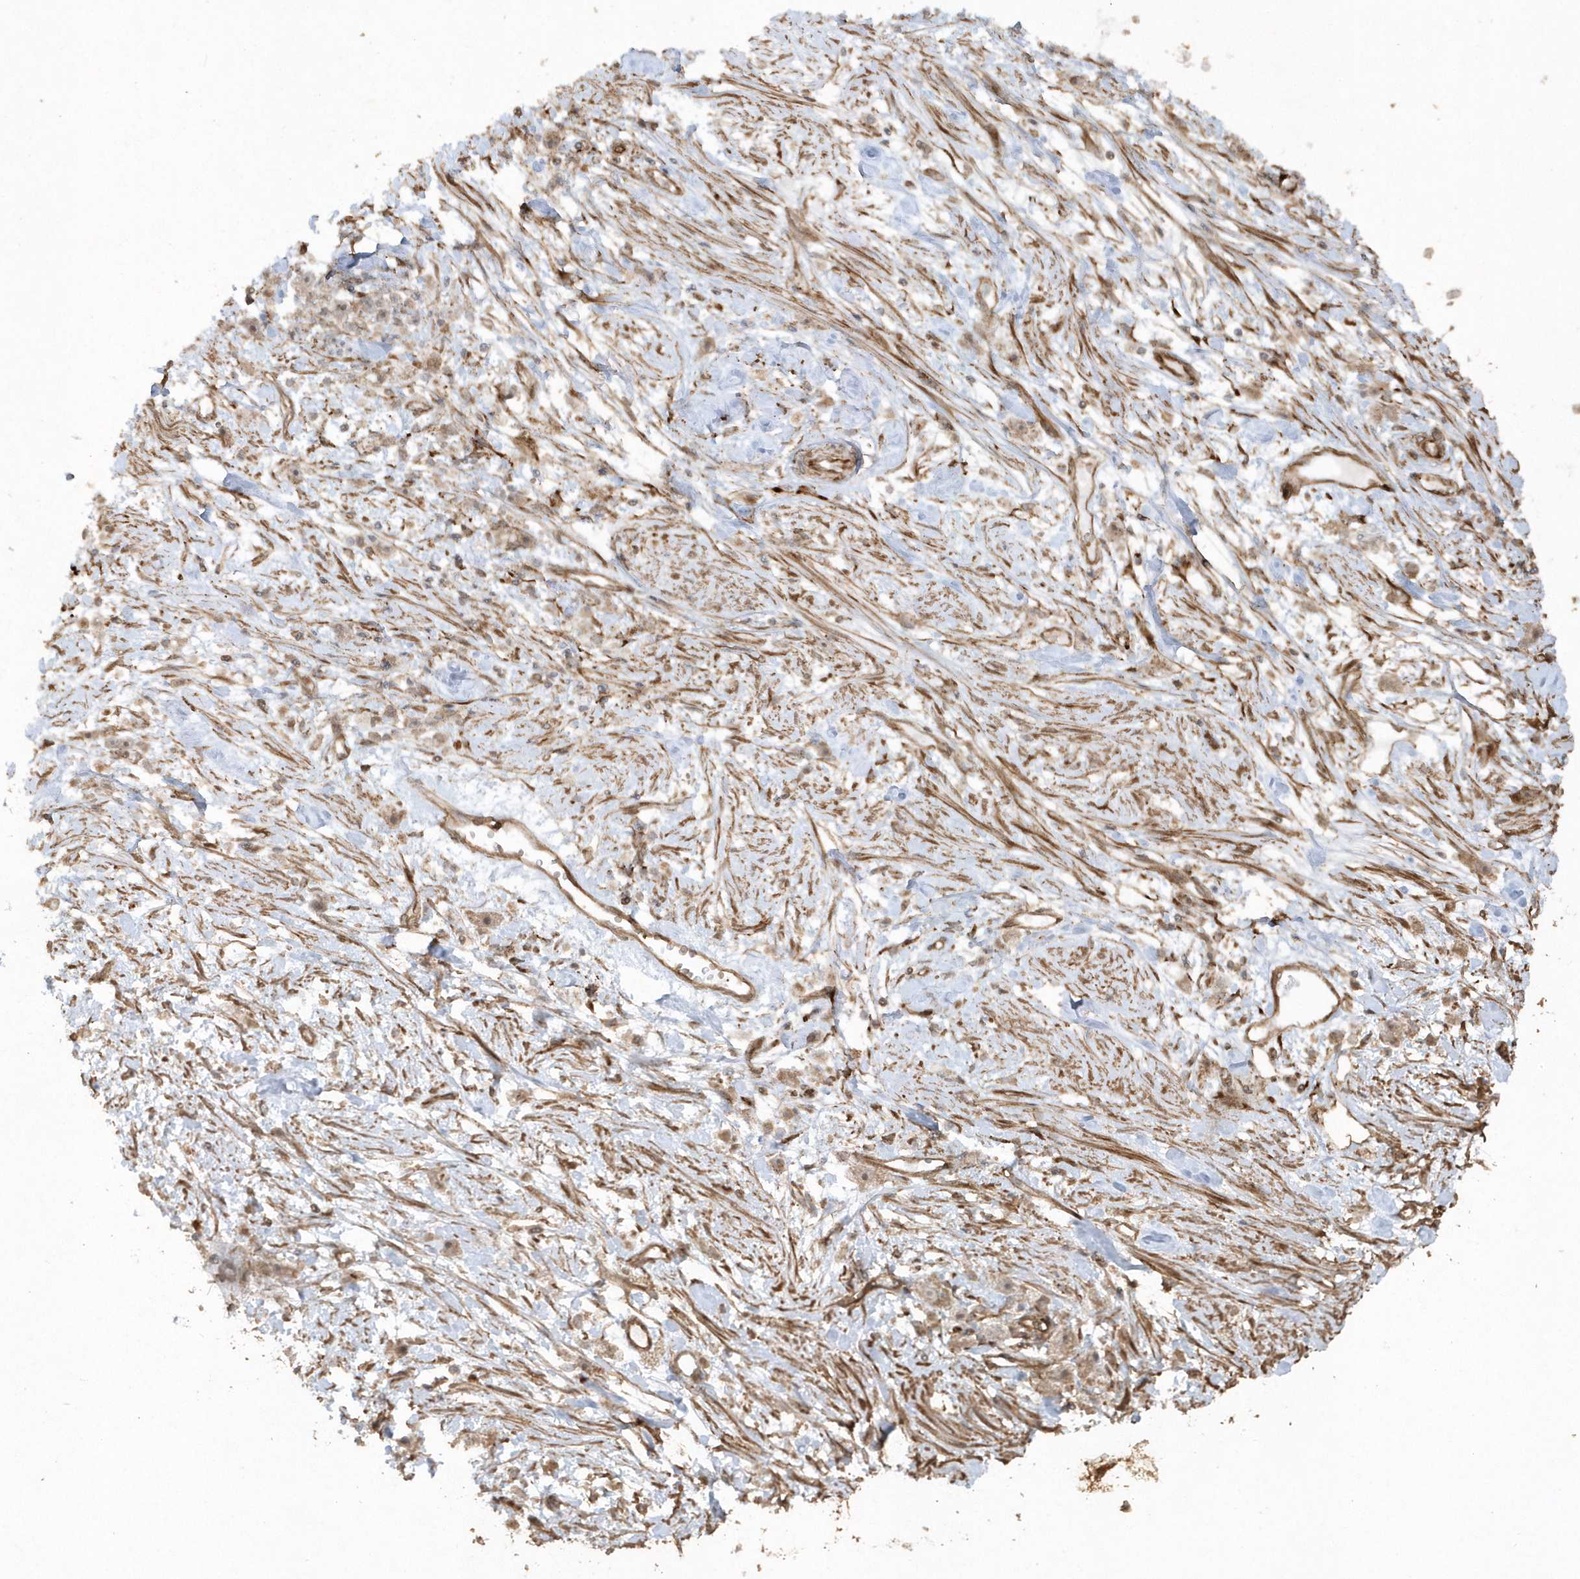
{"staining": {"intensity": "weak", "quantity": "25%-75%", "location": "cytoplasmic/membranous"}, "tissue": "stomach cancer", "cell_type": "Tumor cells", "image_type": "cancer", "snomed": [{"axis": "morphology", "description": "Adenocarcinoma, NOS"}, {"axis": "topography", "description": "Stomach"}], "caption": "This image demonstrates stomach cancer (adenocarcinoma) stained with immunohistochemistry to label a protein in brown. The cytoplasmic/membranous of tumor cells show weak positivity for the protein. Nuclei are counter-stained blue.", "gene": "AVPI1", "patient": {"sex": "female", "age": 59}}